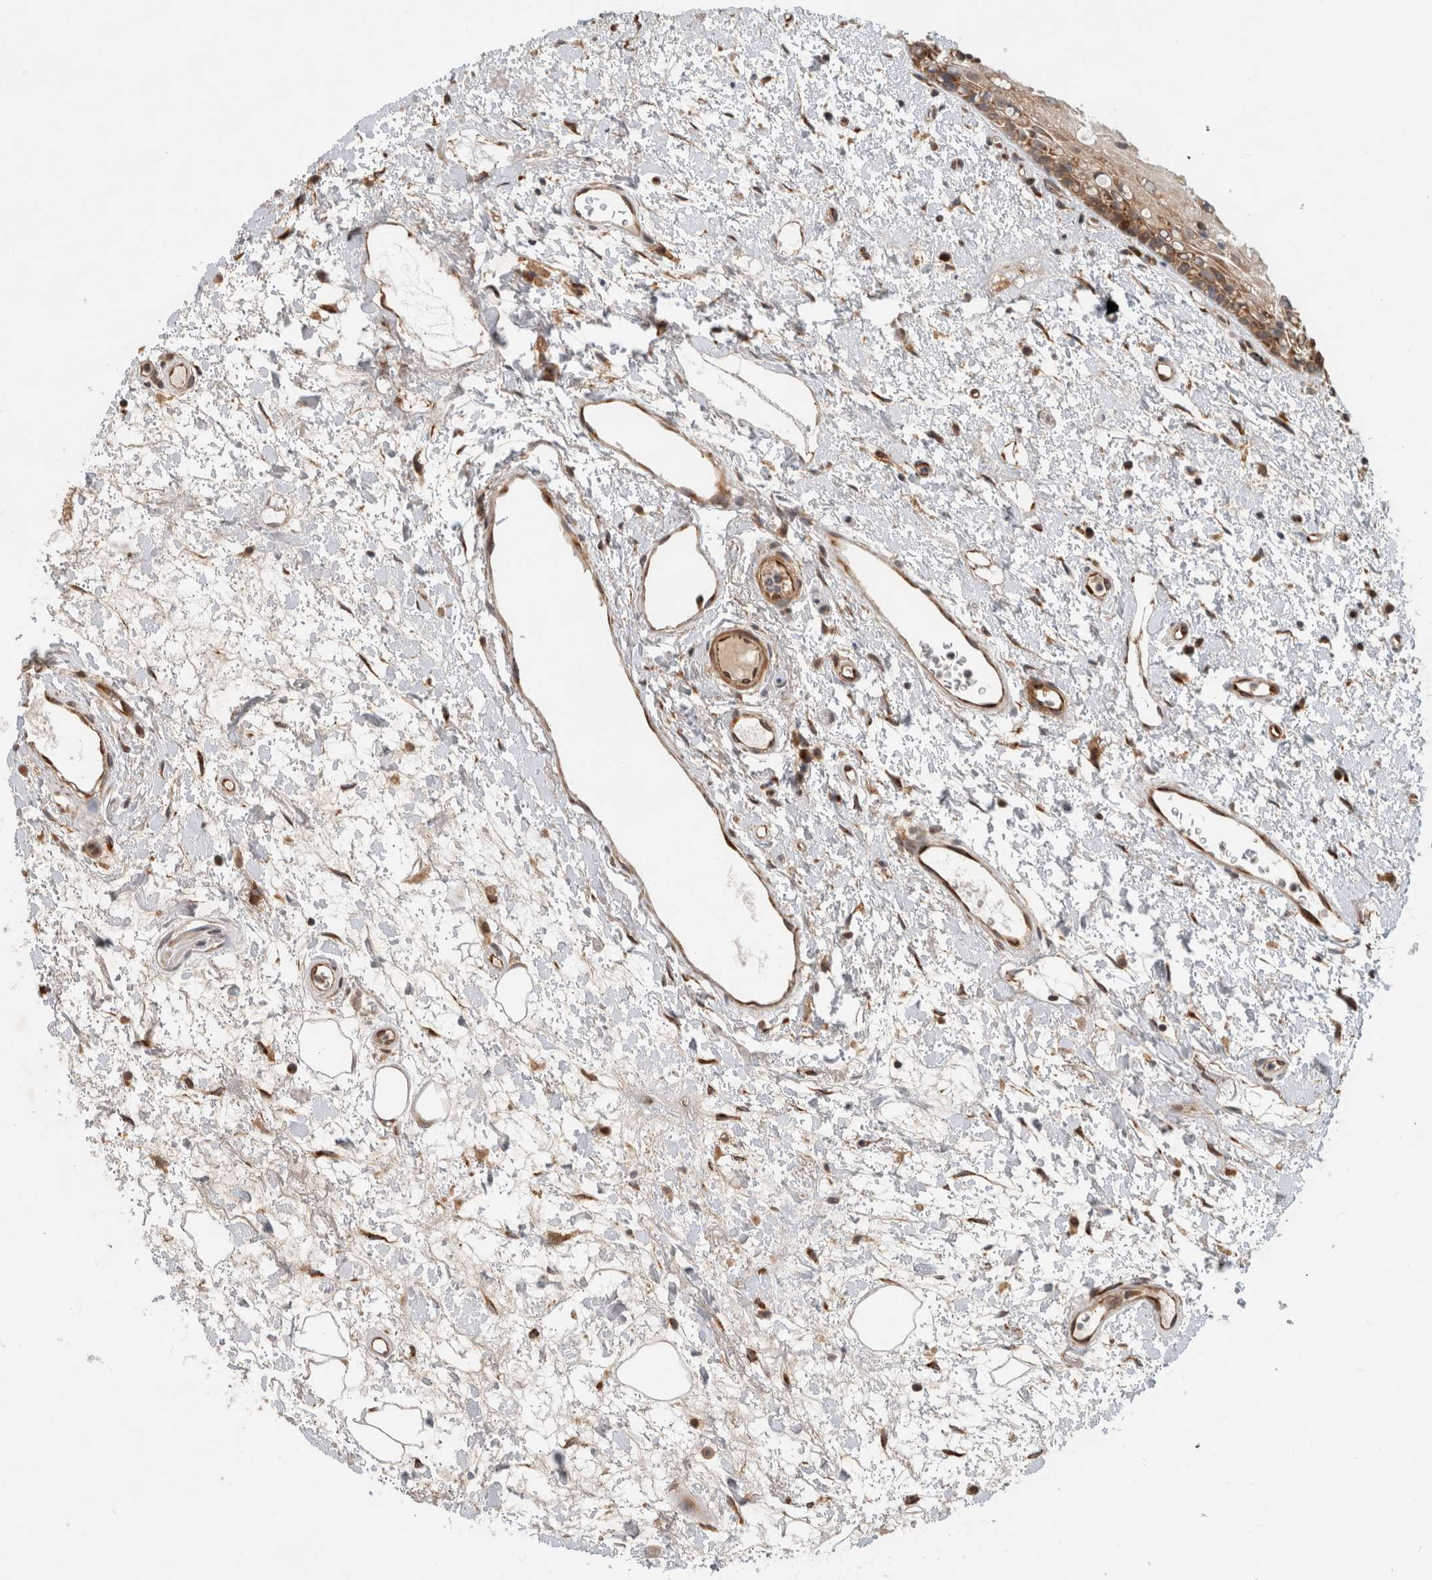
{"staining": {"intensity": "moderate", "quantity": "25%-75%", "location": "cytoplasmic/membranous"}, "tissue": "oral mucosa", "cell_type": "Squamous epithelial cells", "image_type": "normal", "snomed": [{"axis": "morphology", "description": "Normal tissue, NOS"}, {"axis": "topography", "description": "Oral tissue"}], "caption": "This is an image of immunohistochemistry staining of benign oral mucosa, which shows moderate expression in the cytoplasmic/membranous of squamous epithelial cells.", "gene": "TUBD1", "patient": {"sex": "female", "age": 76}}